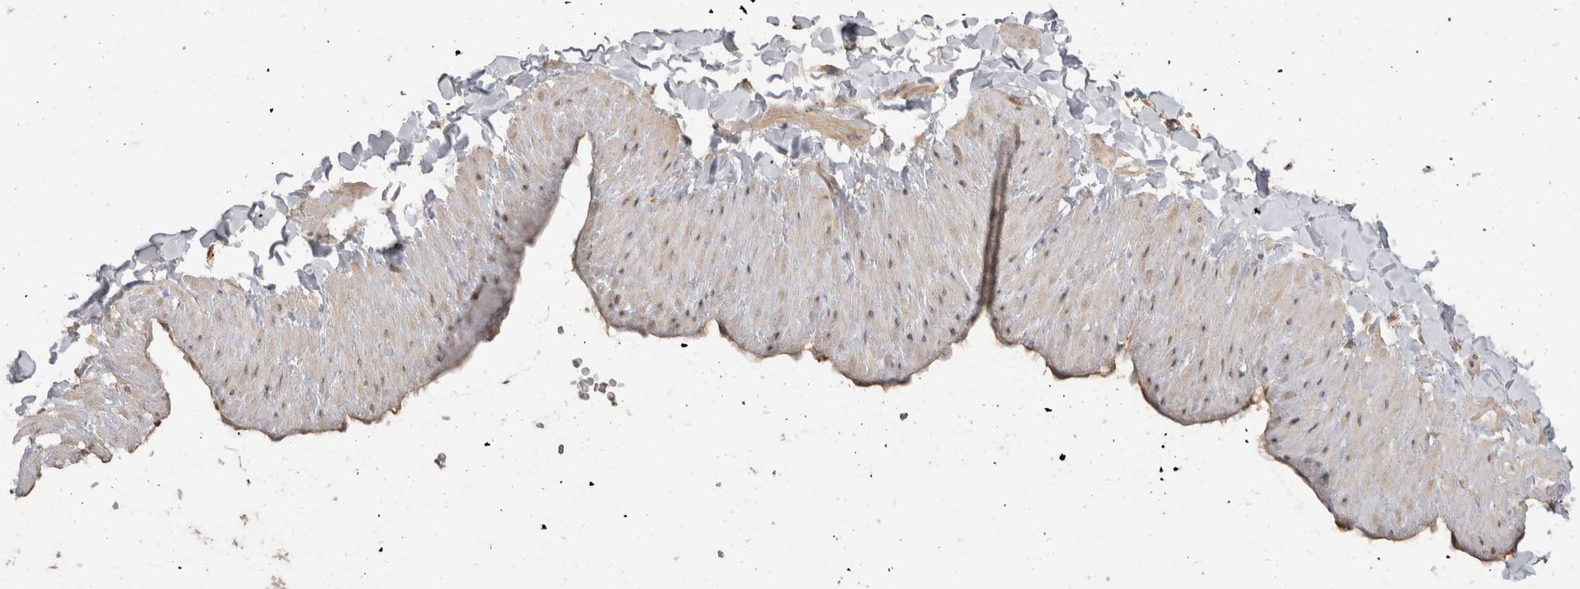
{"staining": {"intensity": "weak", "quantity": ">75%", "location": "cytoplasmic/membranous"}, "tissue": "soft tissue", "cell_type": "Fibroblasts", "image_type": "normal", "snomed": [{"axis": "morphology", "description": "Normal tissue, NOS"}, {"axis": "topography", "description": "Adipose tissue"}, {"axis": "topography", "description": "Vascular tissue"}, {"axis": "topography", "description": "Peripheral nerve tissue"}], "caption": "An IHC histopathology image of unremarkable tissue is shown. Protein staining in brown shows weak cytoplasmic/membranous positivity in soft tissue within fibroblasts.", "gene": "TBCE", "patient": {"sex": "male", "age": 25}}